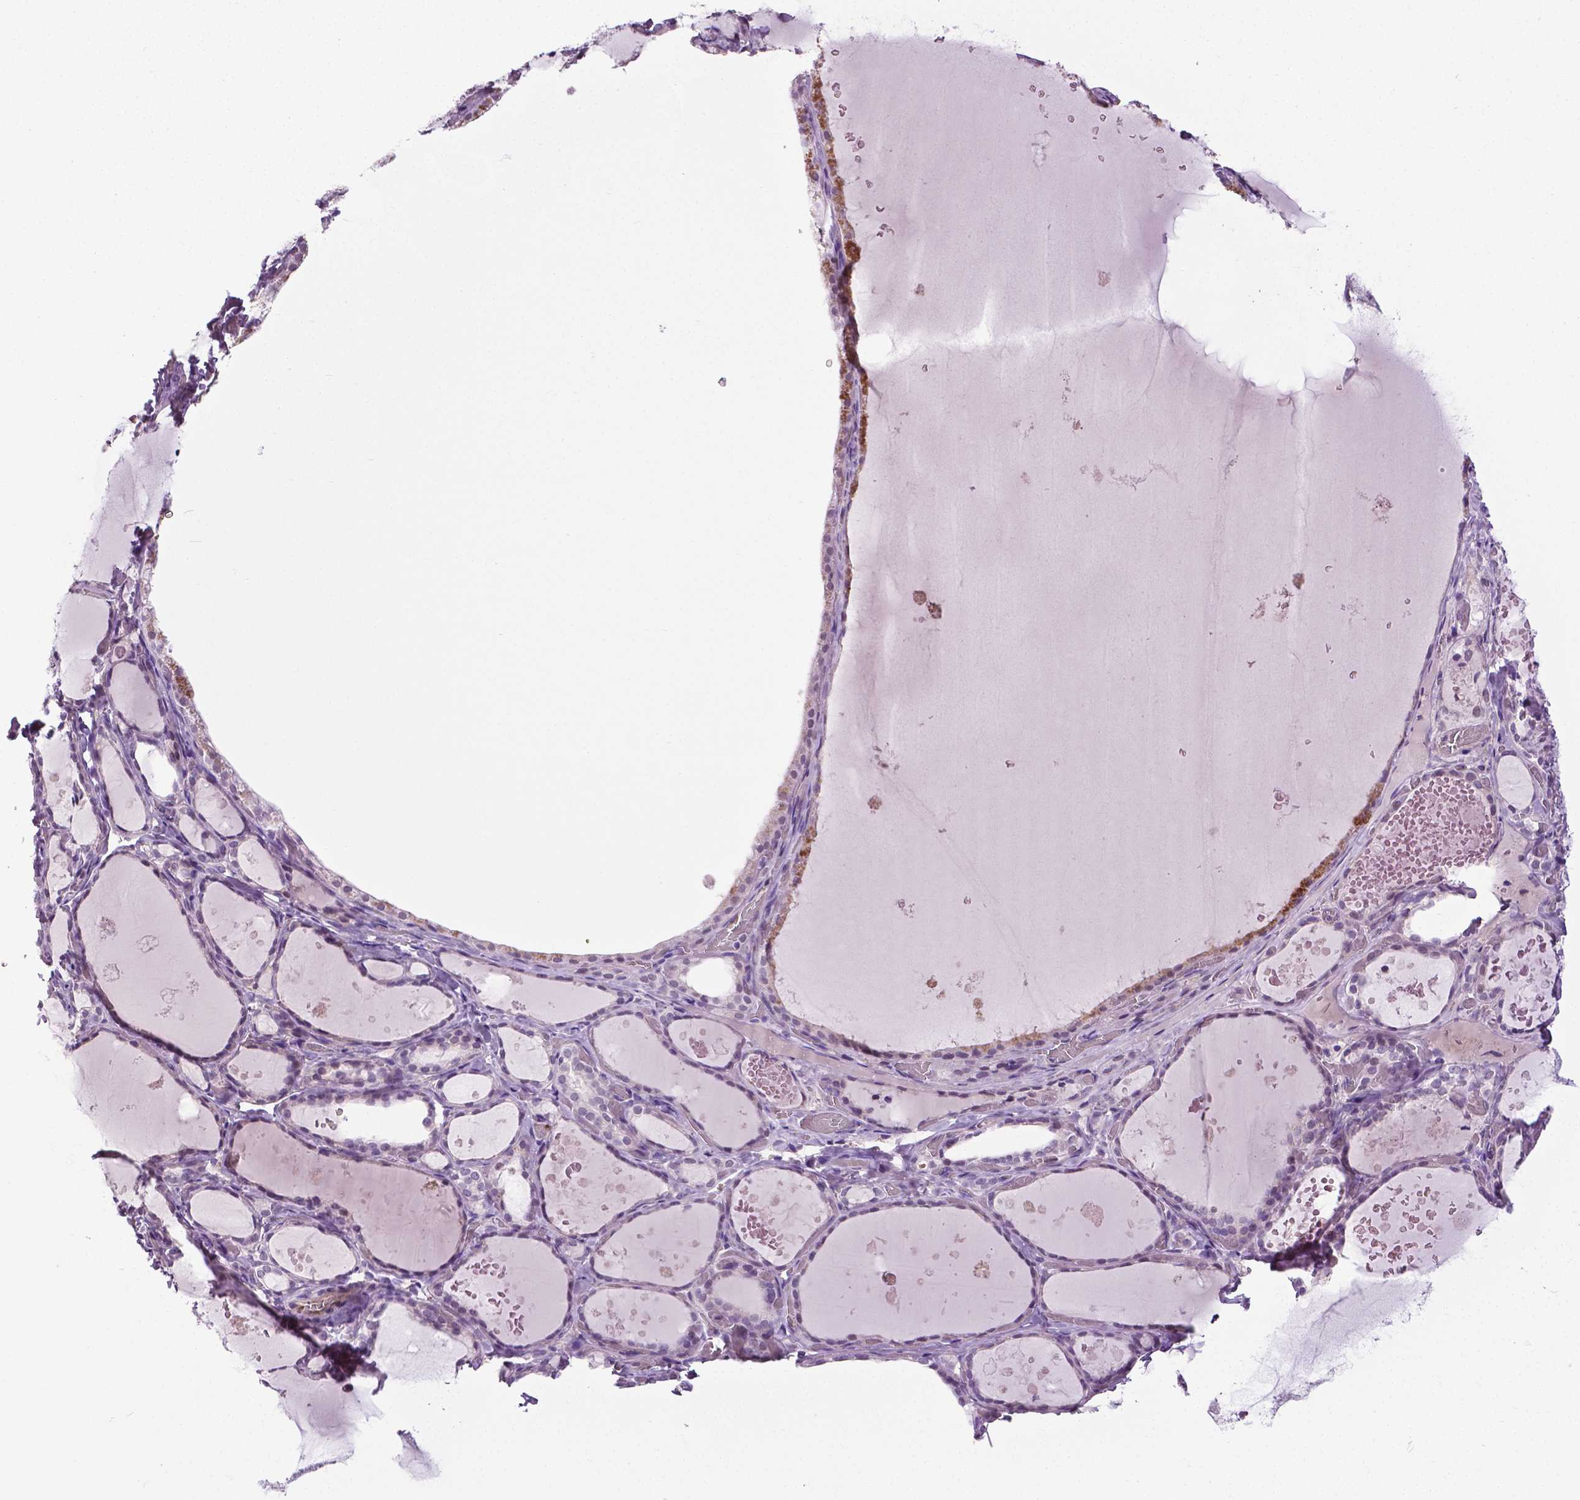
{"staining": {"intensity": "moderate", "quantity": "<25%", "location": "cytoplasmic/membranous"}, "tissue": "thyroid gland", "cell_type": "Glandular cells", "image_type": "normal", "snomed": [{"axis": "morphology", "description": "Normal tissue, NOS"}, {"axis": "topography", "description": "Thyroid gland"}], "caption": "DAB immunohistochemical staining of benign human thyroid gland shows moderate cytoplasmic/membranous protein positivity in about <25% of glandular cells.", "gene": "PTGER3", "patient": {"sex": "female", "age": 56}}